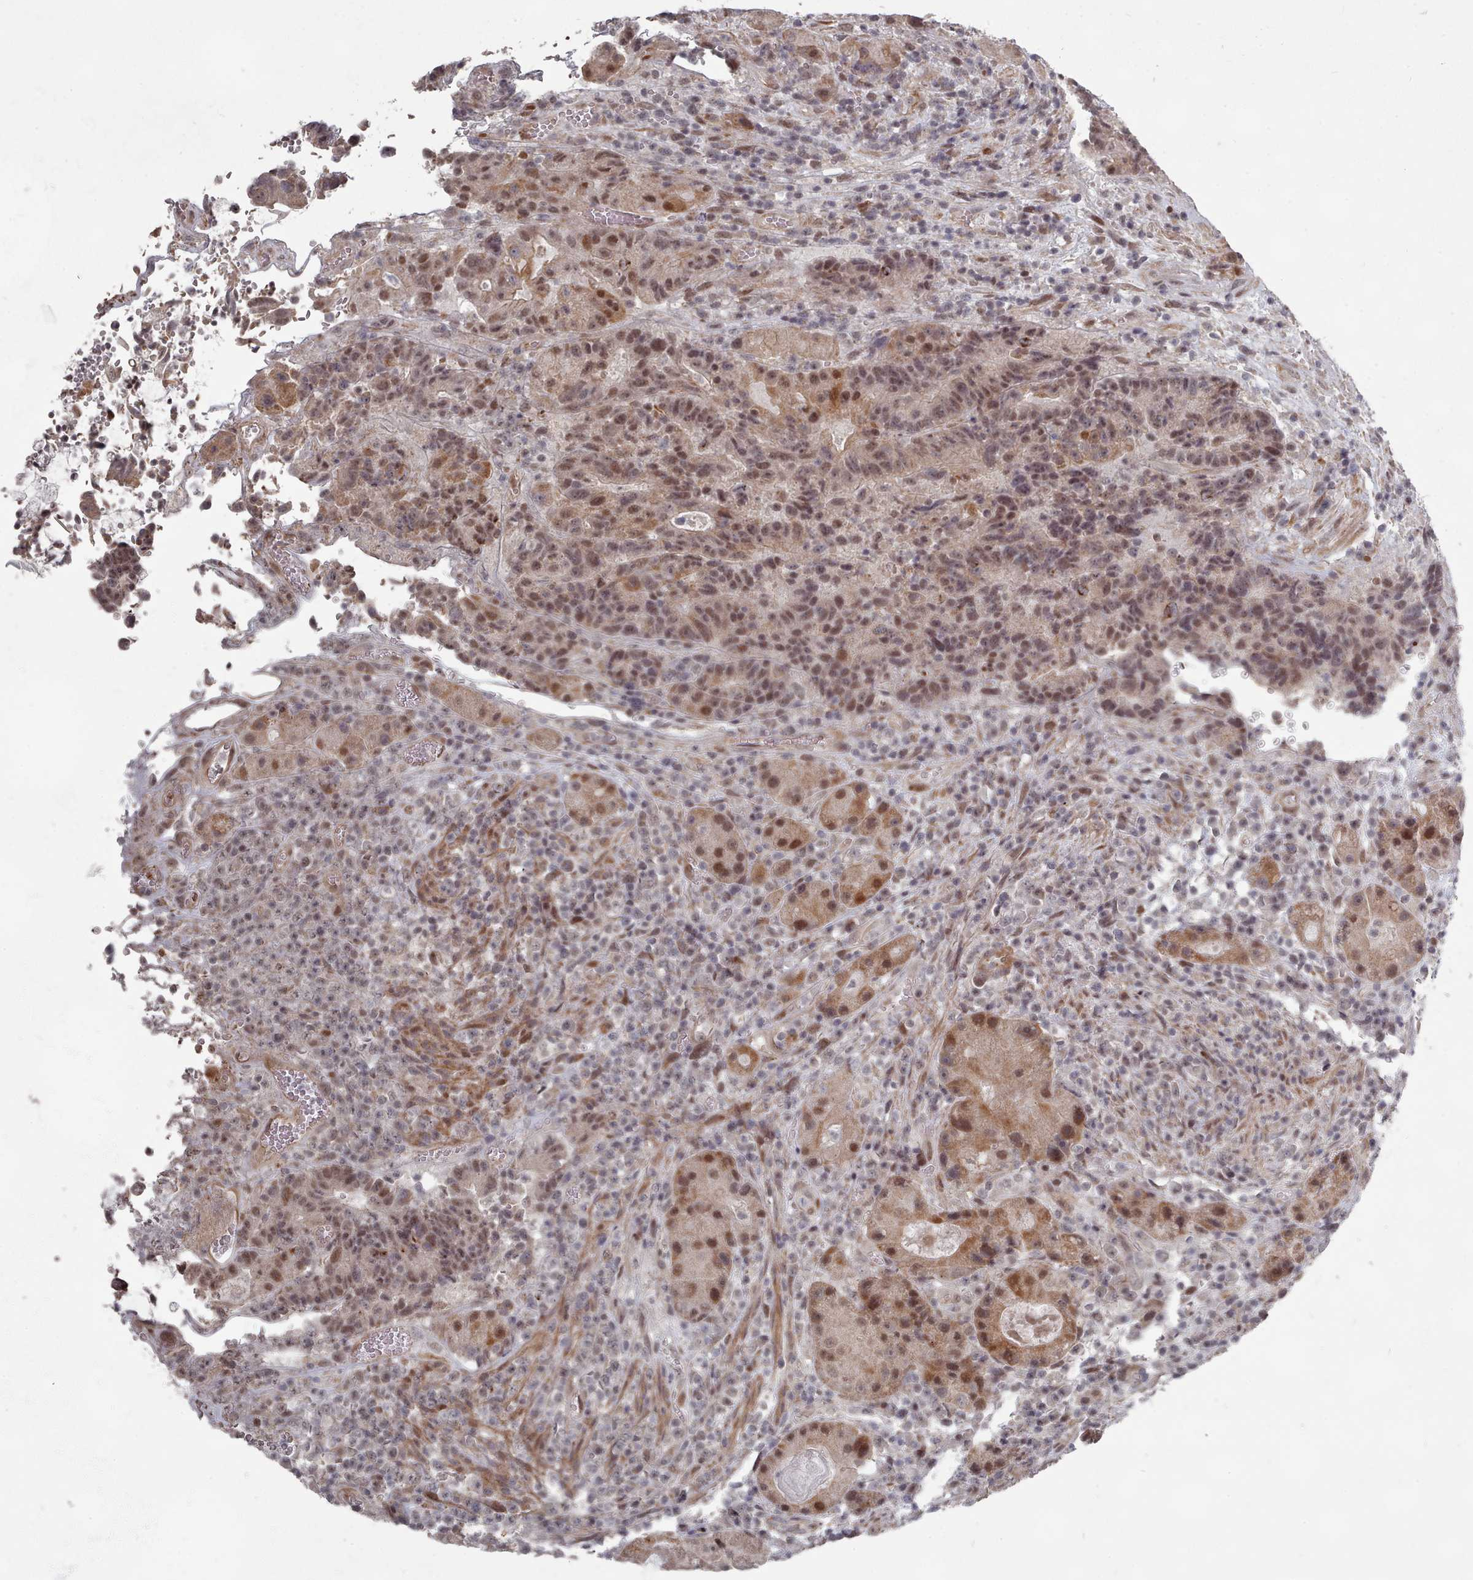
{"staining": {"intensity": "moderate", "quantity": ">75%", "location": "cytoplasmic/membranous"}, "tissue": "colorectal cancer", "cell_type": "Tumor cells", "image_type": "cancer", "snomed": [{"axis": "morphology", "description": "Adenocarcinoma, NOS"}, {"axis": "topography", "description": "Rectum"}], "caption": "There is medium levels of moderate cytoplasmic/membranous expression in tumor cells of colorectal adenocarcinoma, as demonstrated by immunohistochemical staining (brown color).", "gene": "CPSF4", "patient": {"sex": "male", "age": 69}}